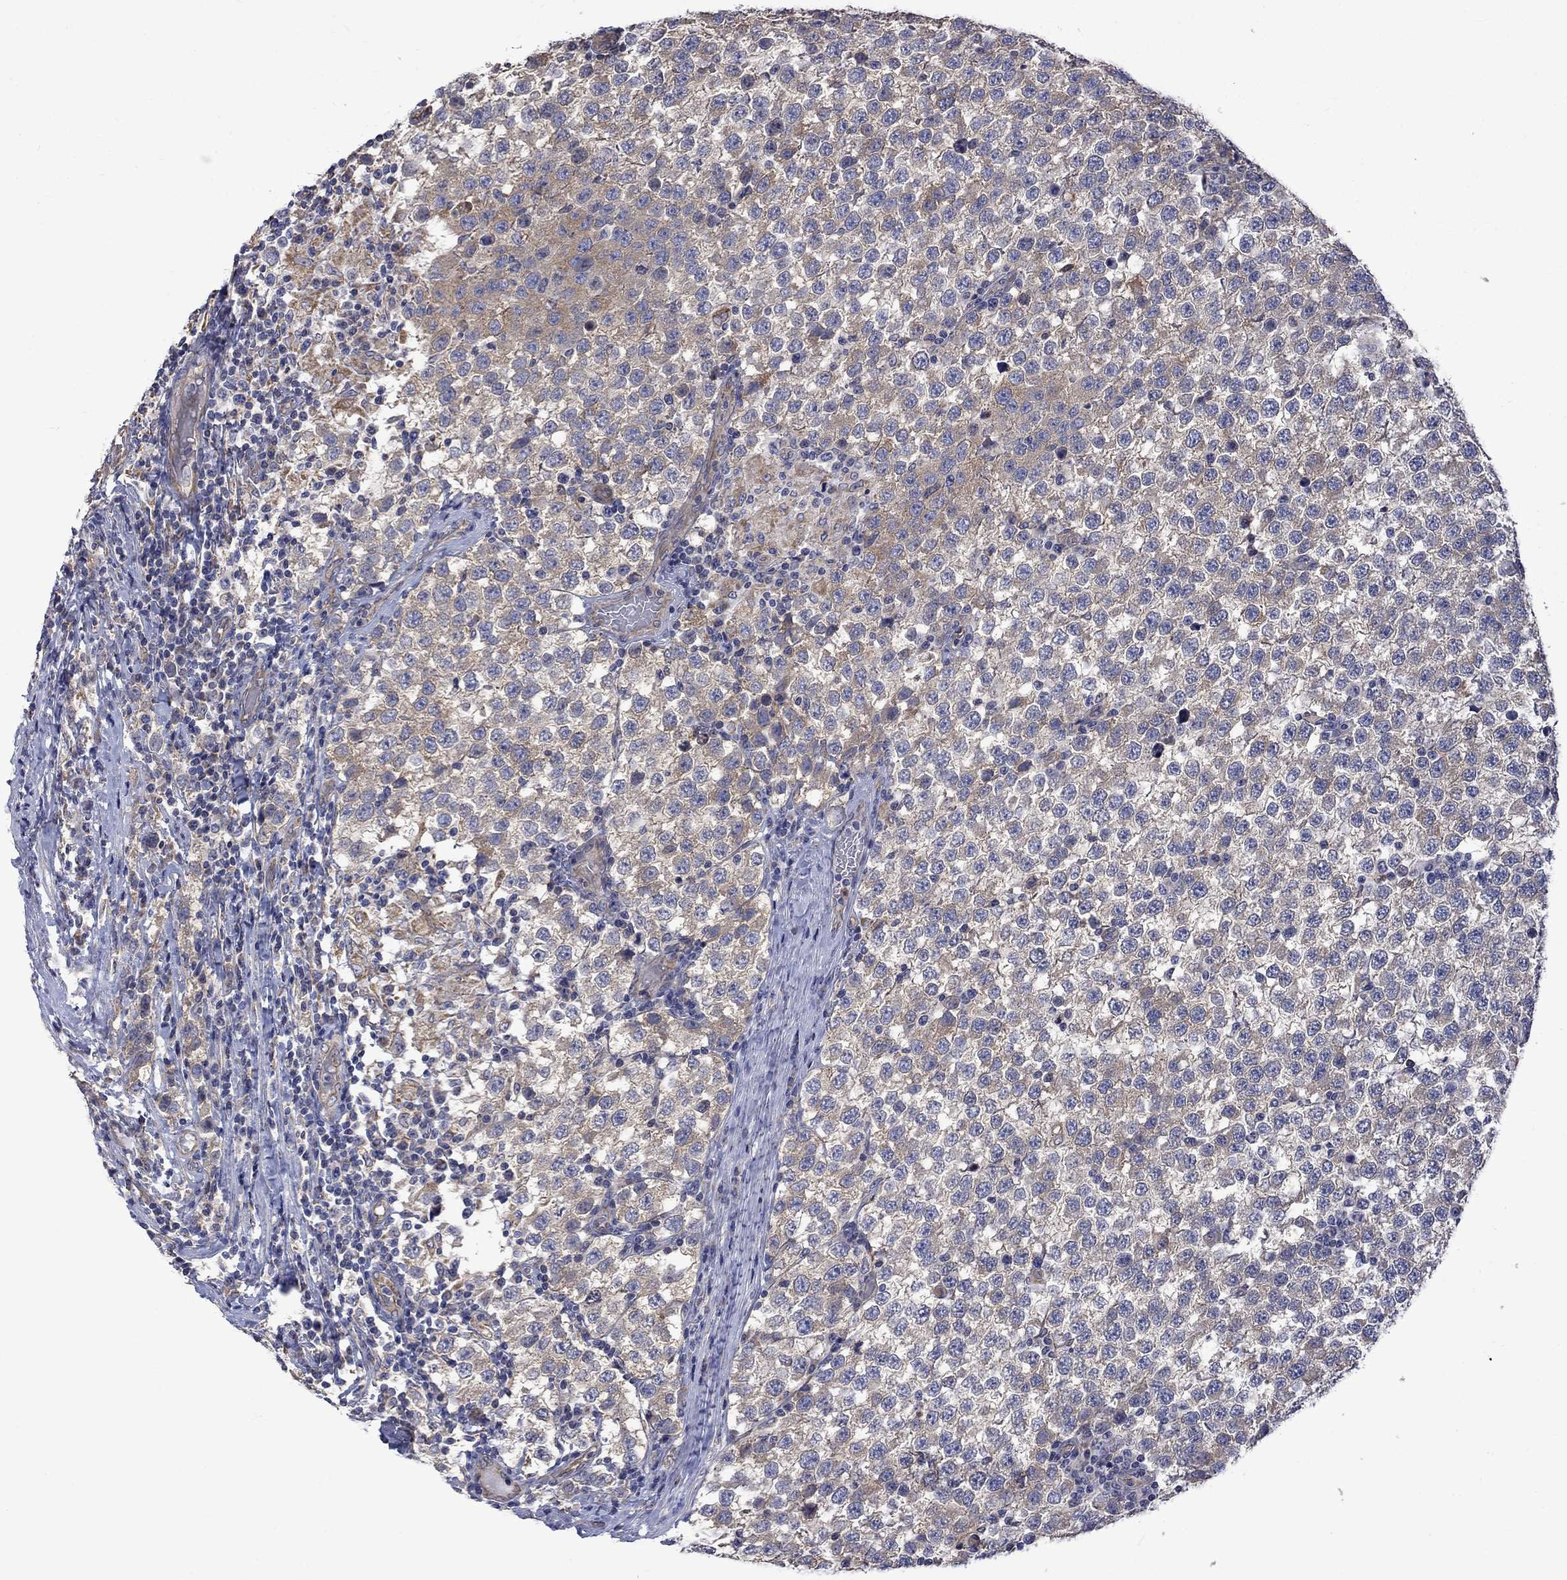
{"staining": {"intensity": "weak", "quantity": "25%-75%", "location": "cytoplasmic/membranous"}, "tissue": "testis cancer", "cell_type": "Tumor cells", "image_type": "cancer", "snomed": [{"axis": "morphology", "description": "Seminoma, NOS"}, {"axis": "topography", "description": "Testis"}], "caption": "Testis cancer tissue exhibits weak cytoplasmic/membranous expression in about 25%-75% of tumor cells (Stains: DAB in brown, nuclei in blue, Microscopy: brightfield microscopy at high magnification).", "gene": "CAMKK2", "patient": {"sex": "male", "age": 34}}